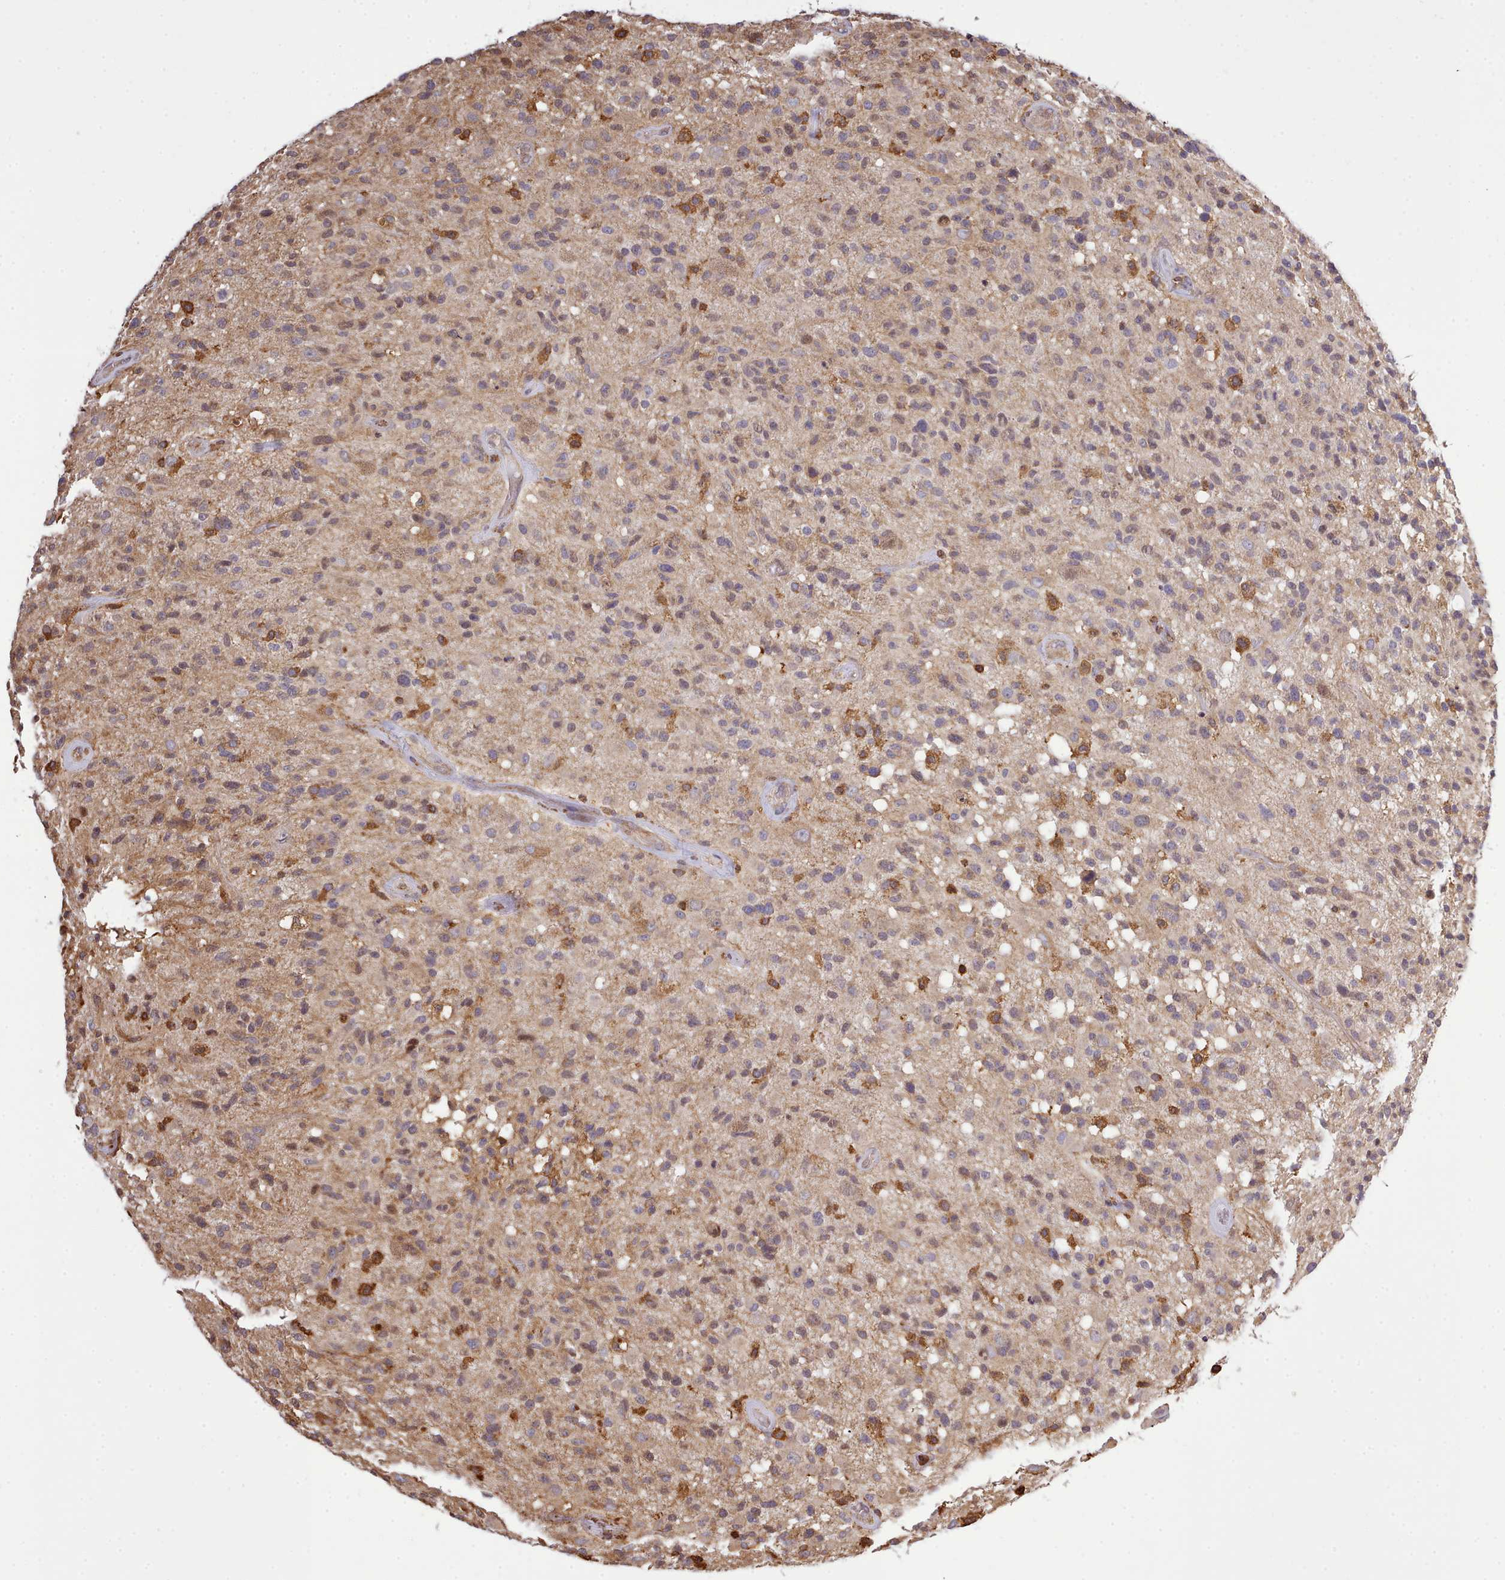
{"staining": {"intensity": "moderate", "quantity": "25%-75%", "location": "cytoplasmic/membranous"}, "tissue": "glioma", "cell_type": "Tumor cells", "image_type": "cancer", "snomed": [{"axis": "morphology", "description": "Glioma, malignant, High grade"}, {"axis": "morphology", "description": "Glioblastoma, NOS"}, {"axis": "topography", "description": "Brain"}], "caption": "Glioma stained for a protein (brown) exhibits moderate cytoplasmic/membranous positive positivity in about 25%-75% of tumor cells.", "gene": "CAPZA1", "patient": {"sex": "male", "age": 60}}